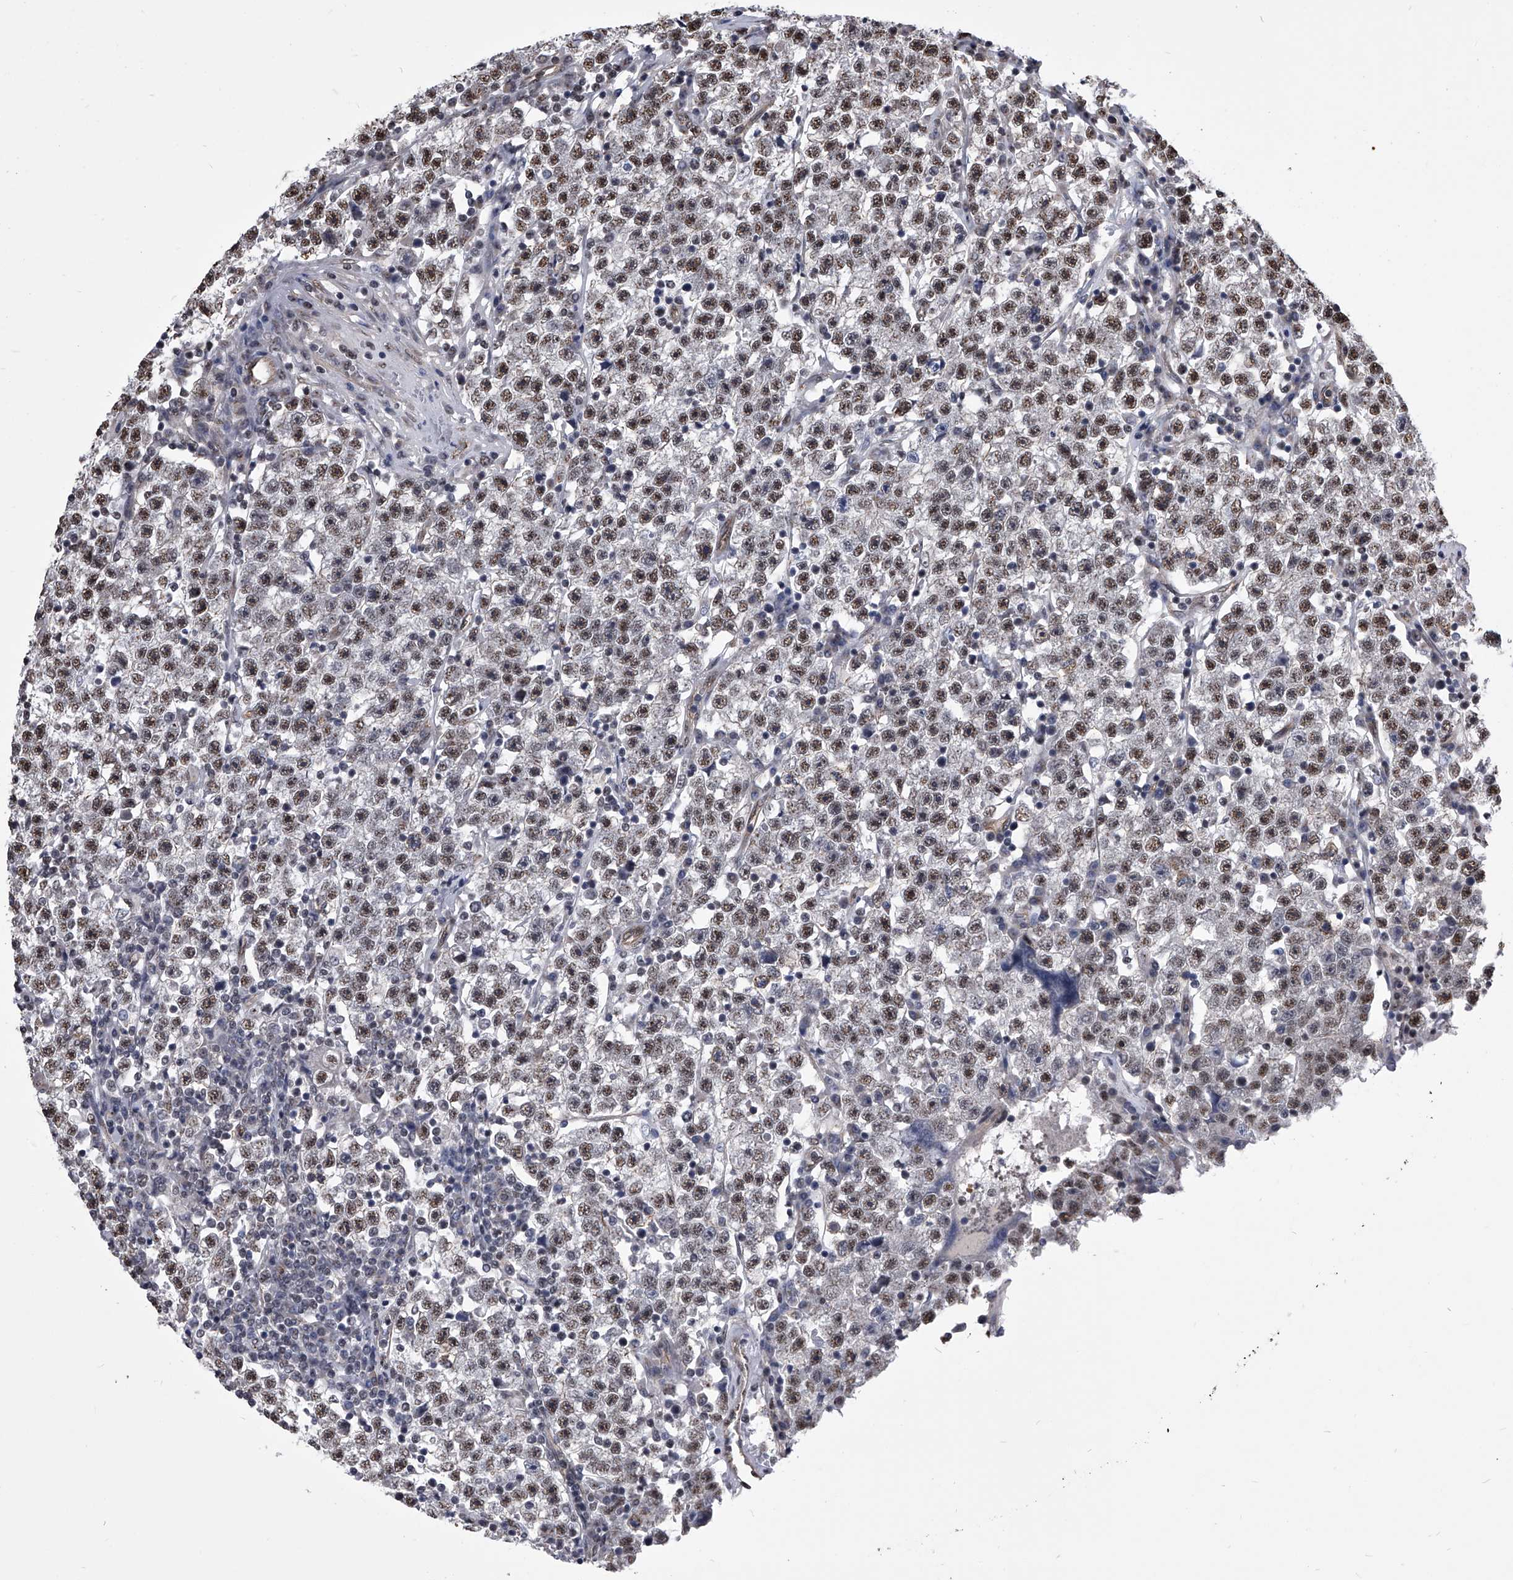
{"staining": {"intensity": "moderate", "quantity": ">75%", "location": "nuclear"}, "tissue": "testis cancer", "cell_type": "Tumor cells", "image_type": "cancer", "snomed": [{"axis": "morphology", "description": "Seminoma, NOS"}, {"axis": "topography", "description": "Testis"}], "caption": "A high-resolution histopathology image shows immunohistochemistry staining of testis cancer, which reveals moderate nuclear expression in about >75% of tumor cells.", "gene": "ZNF76", "patient": {"sex": "male", "age": 22}}